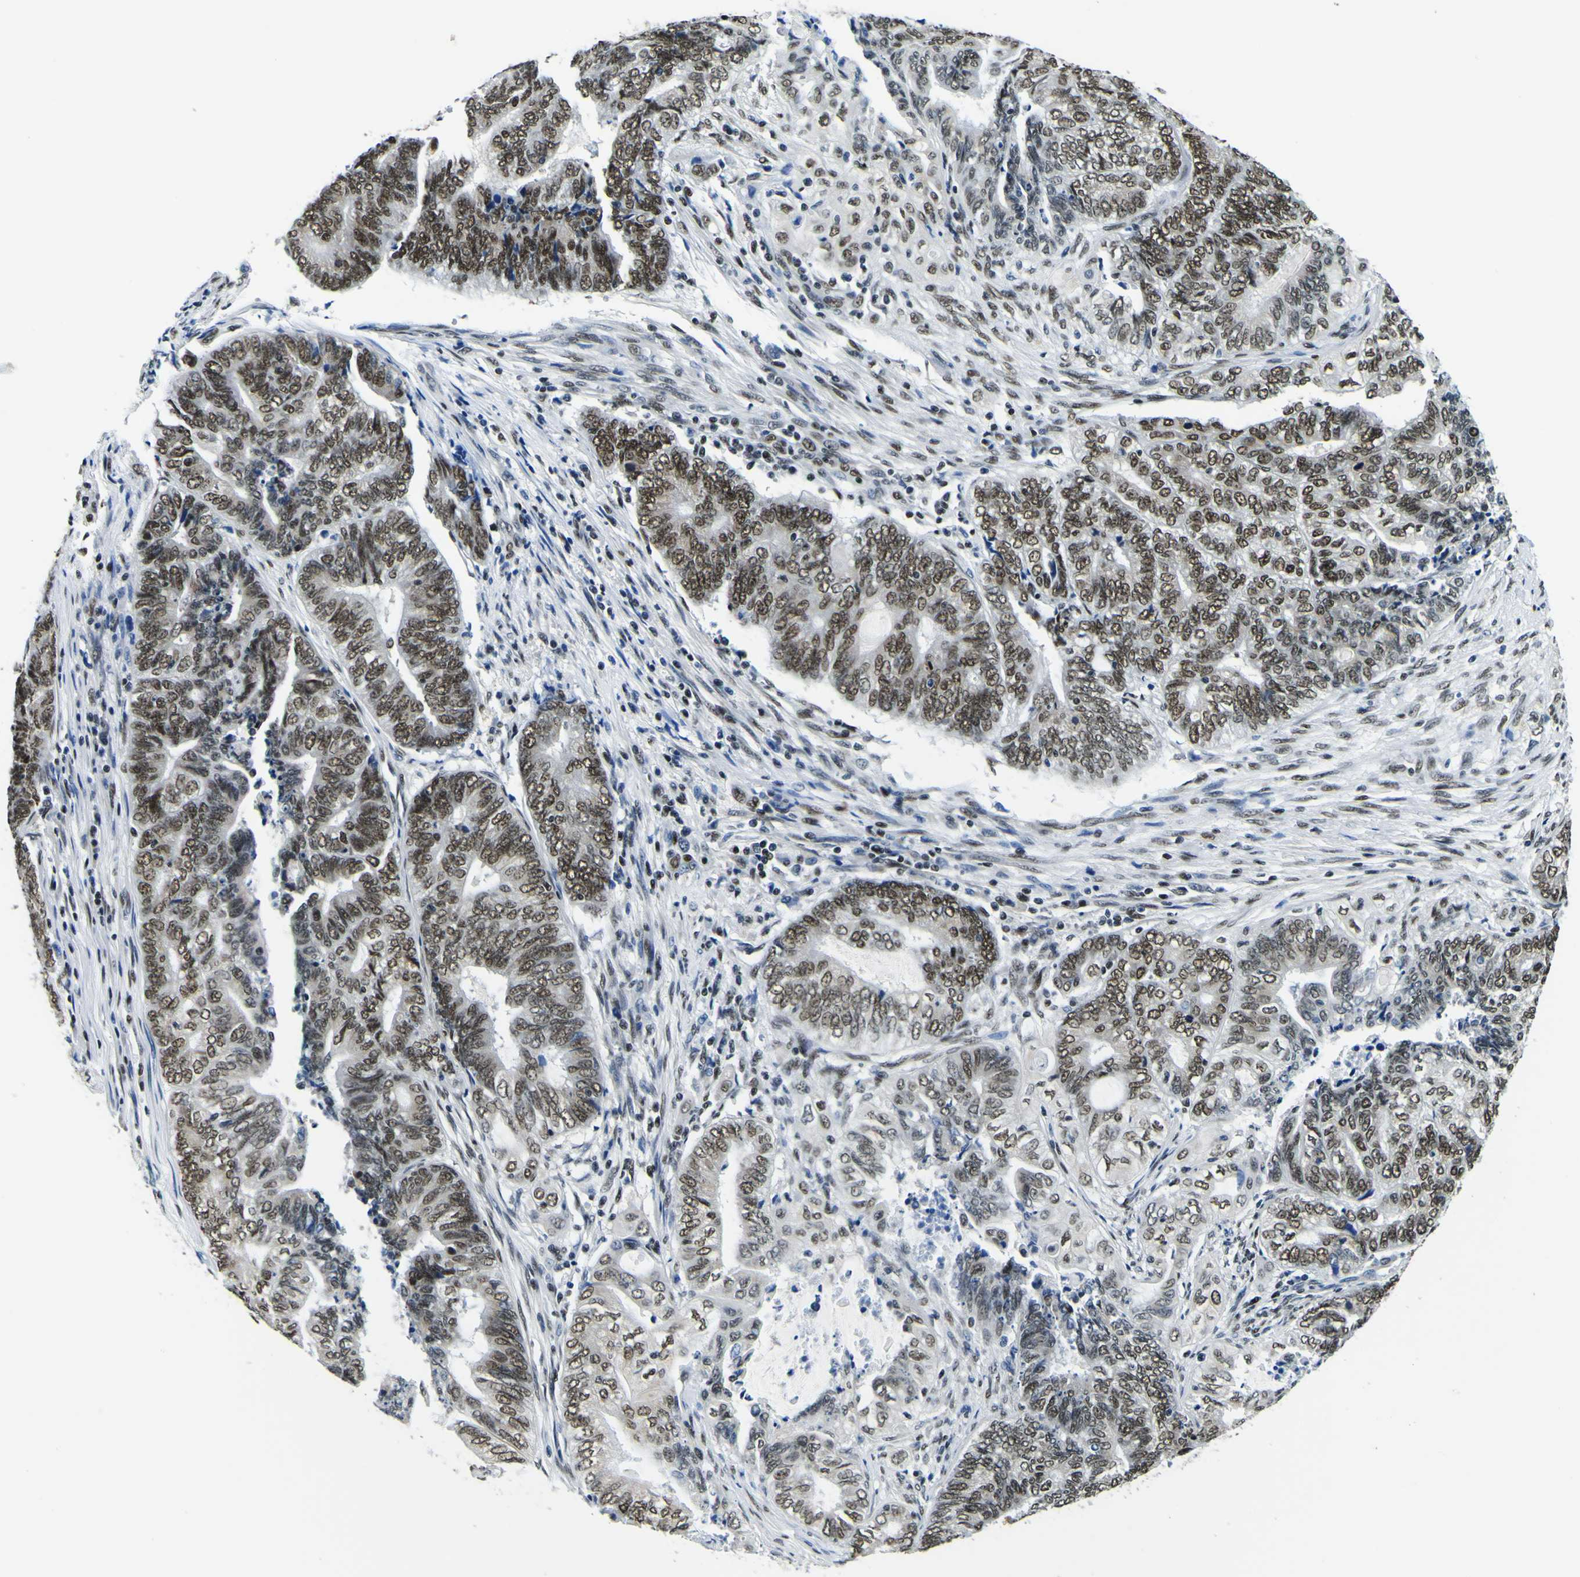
{"staining": {"intensity": "strong", "quantity": ">75%", "location": "nuclear"}, "tissue": "endometrial cancer", "cell_type": "Tumor cells", "image_type": "cancer", "snomed": [{"axis": "morphology", "description": "Adenocarcinoma, NOS"}, {"axis": "topography", "description": "Uterus"}, {"axis": "topography", "description": "Endometrium"}], "caption": "High-magnification brightfield microscopy of endometrial cancer stained with DAB (brown) and counterstained with hematoxylin (blue). tumor cells exhibit strong nuclear expression is identified in about>75% of cells.", "gene": "SP1", "patient": {"sex": "female", "age": 70}}